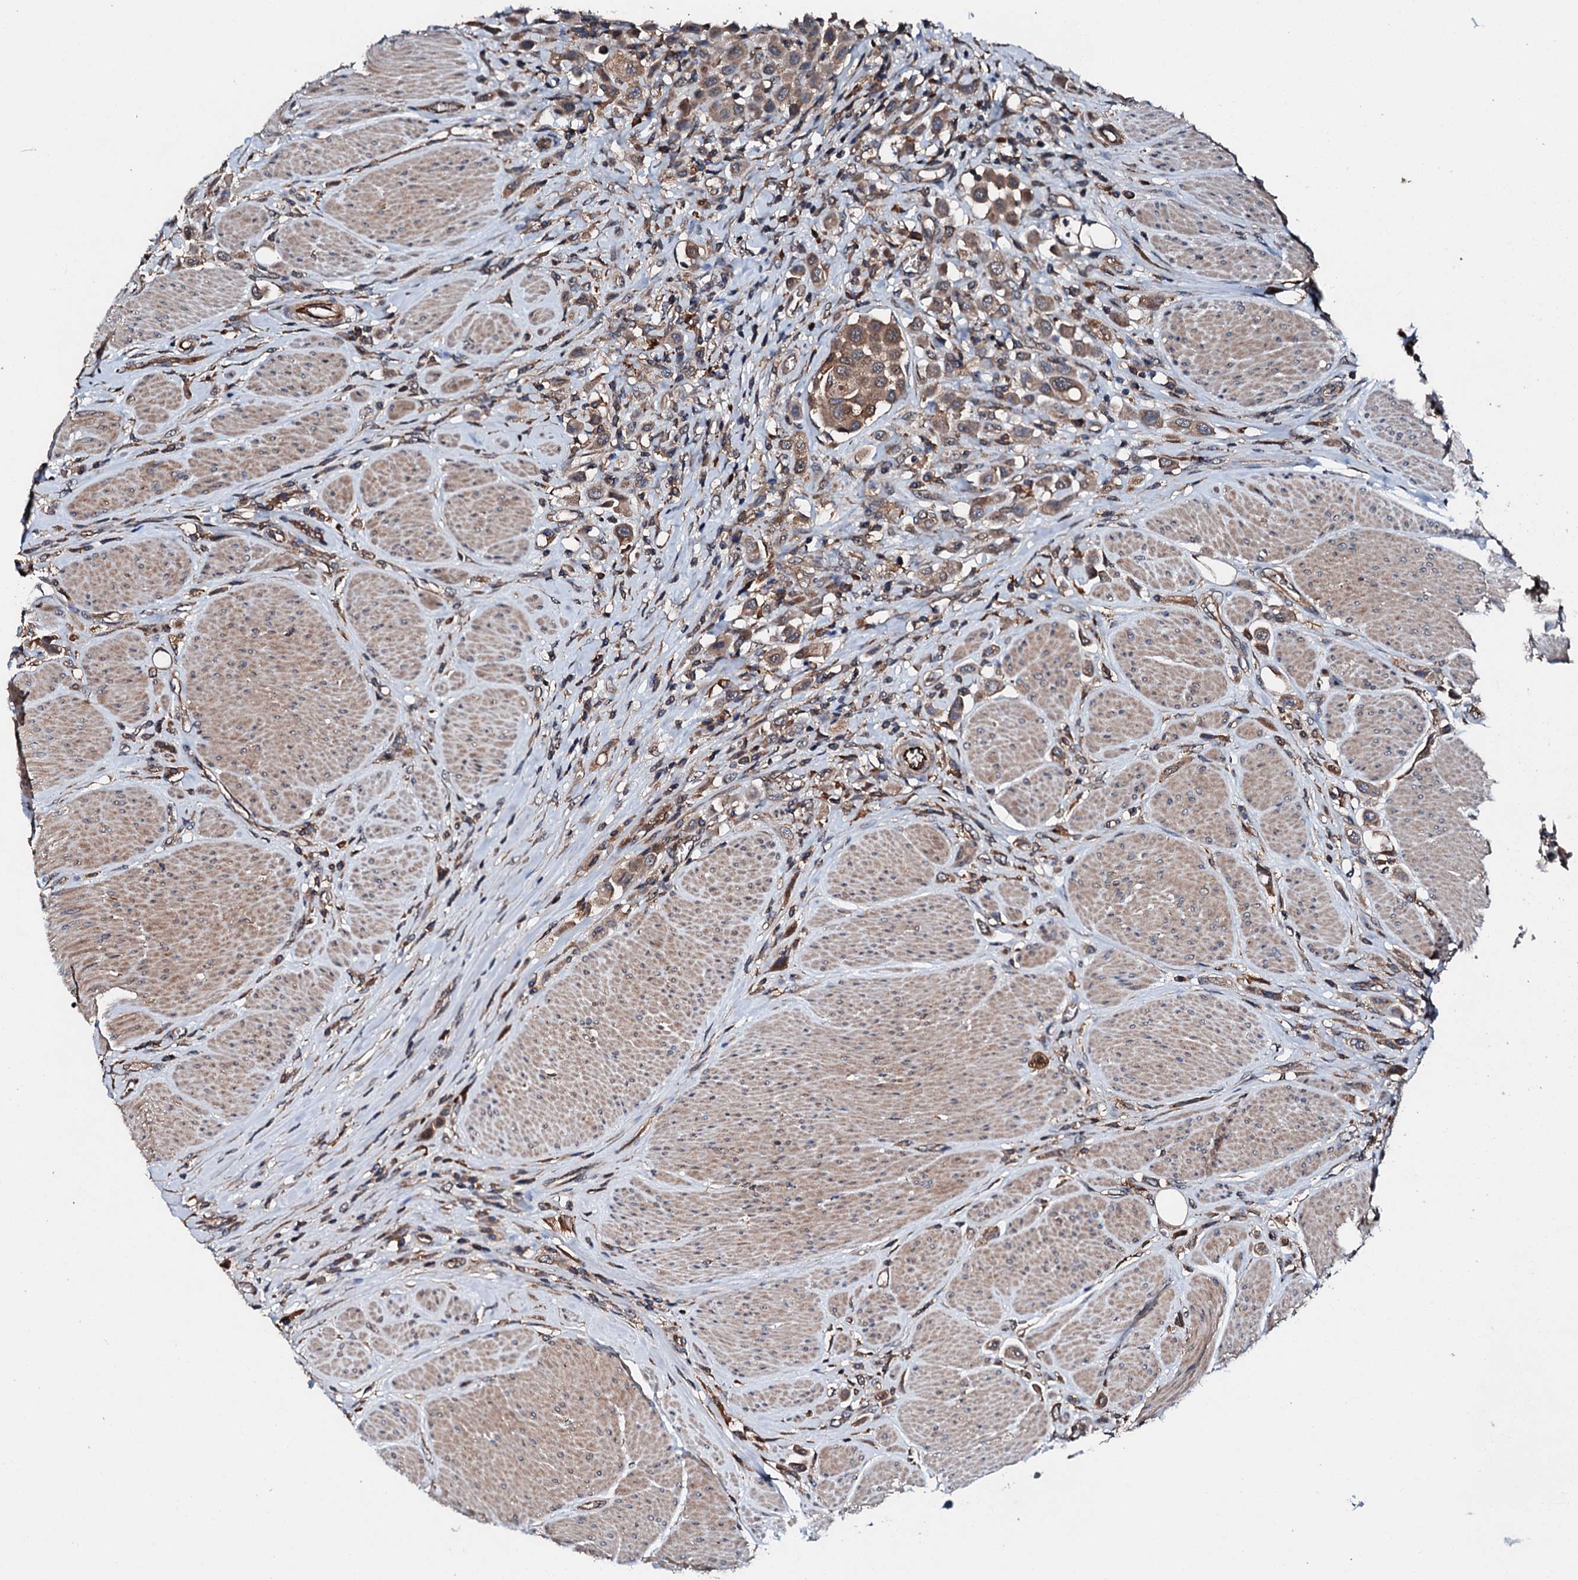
{"staining": {"intensity": "moderate", "quantity": ">75%", "location": "cytoplasmic/membranous"}, "tissue": "urothelial cancer", "cell_type": "Tumor cells", "image_type": "cancer", "snomed": [{"axis": "morphology", "description": "Urothelial carcinoma, High grade"}, {"axis": "topography", "description": "Urinary bladder"}], "caption": "Brown immunohistochemical staining in high-grade urothelial carcinoma shows moderate cytoplasmic/membranous positivity in approximately >75% of tumor cells.", "gene": "FGD4", "patient": {"sex": "male", "age": 50}}